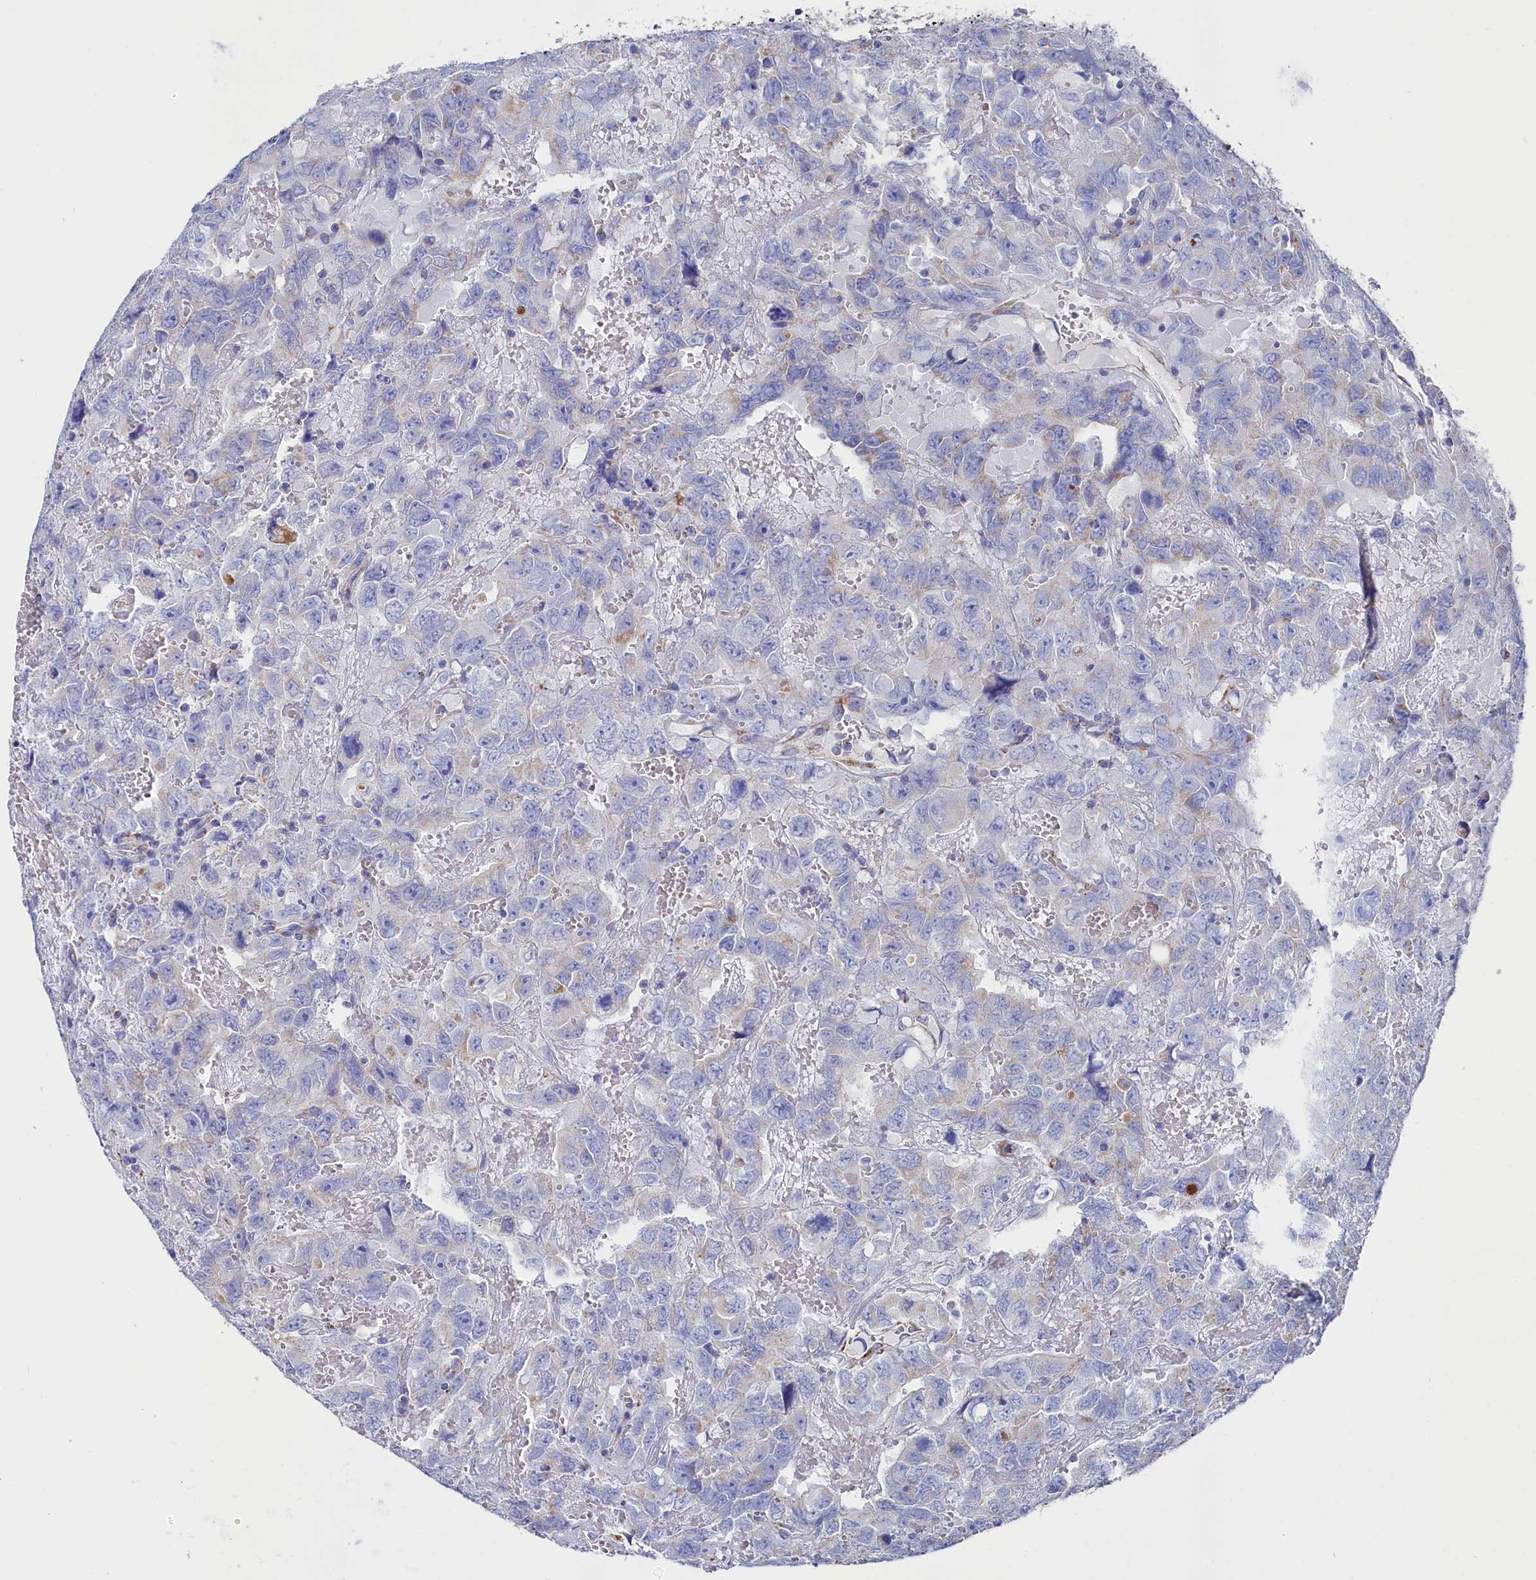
{"staining": {"intensity": "negative", "quantity": "none", "location": "none"}, "tissue": "testis cancer", "cell_type": "Tumor cells", "image_type": "cancer", "snomed": [{"axis": "morphology", "description": "Carcinoma, Embryonal, NOS"}, {"axis": "topography", "description": "Testis"}], "caption": "Protein analysis of testis cancer demonstrates no significant staining in tumor cells.", "gene": "MMAB", "patient": {"sex": "male", "age": 45}}